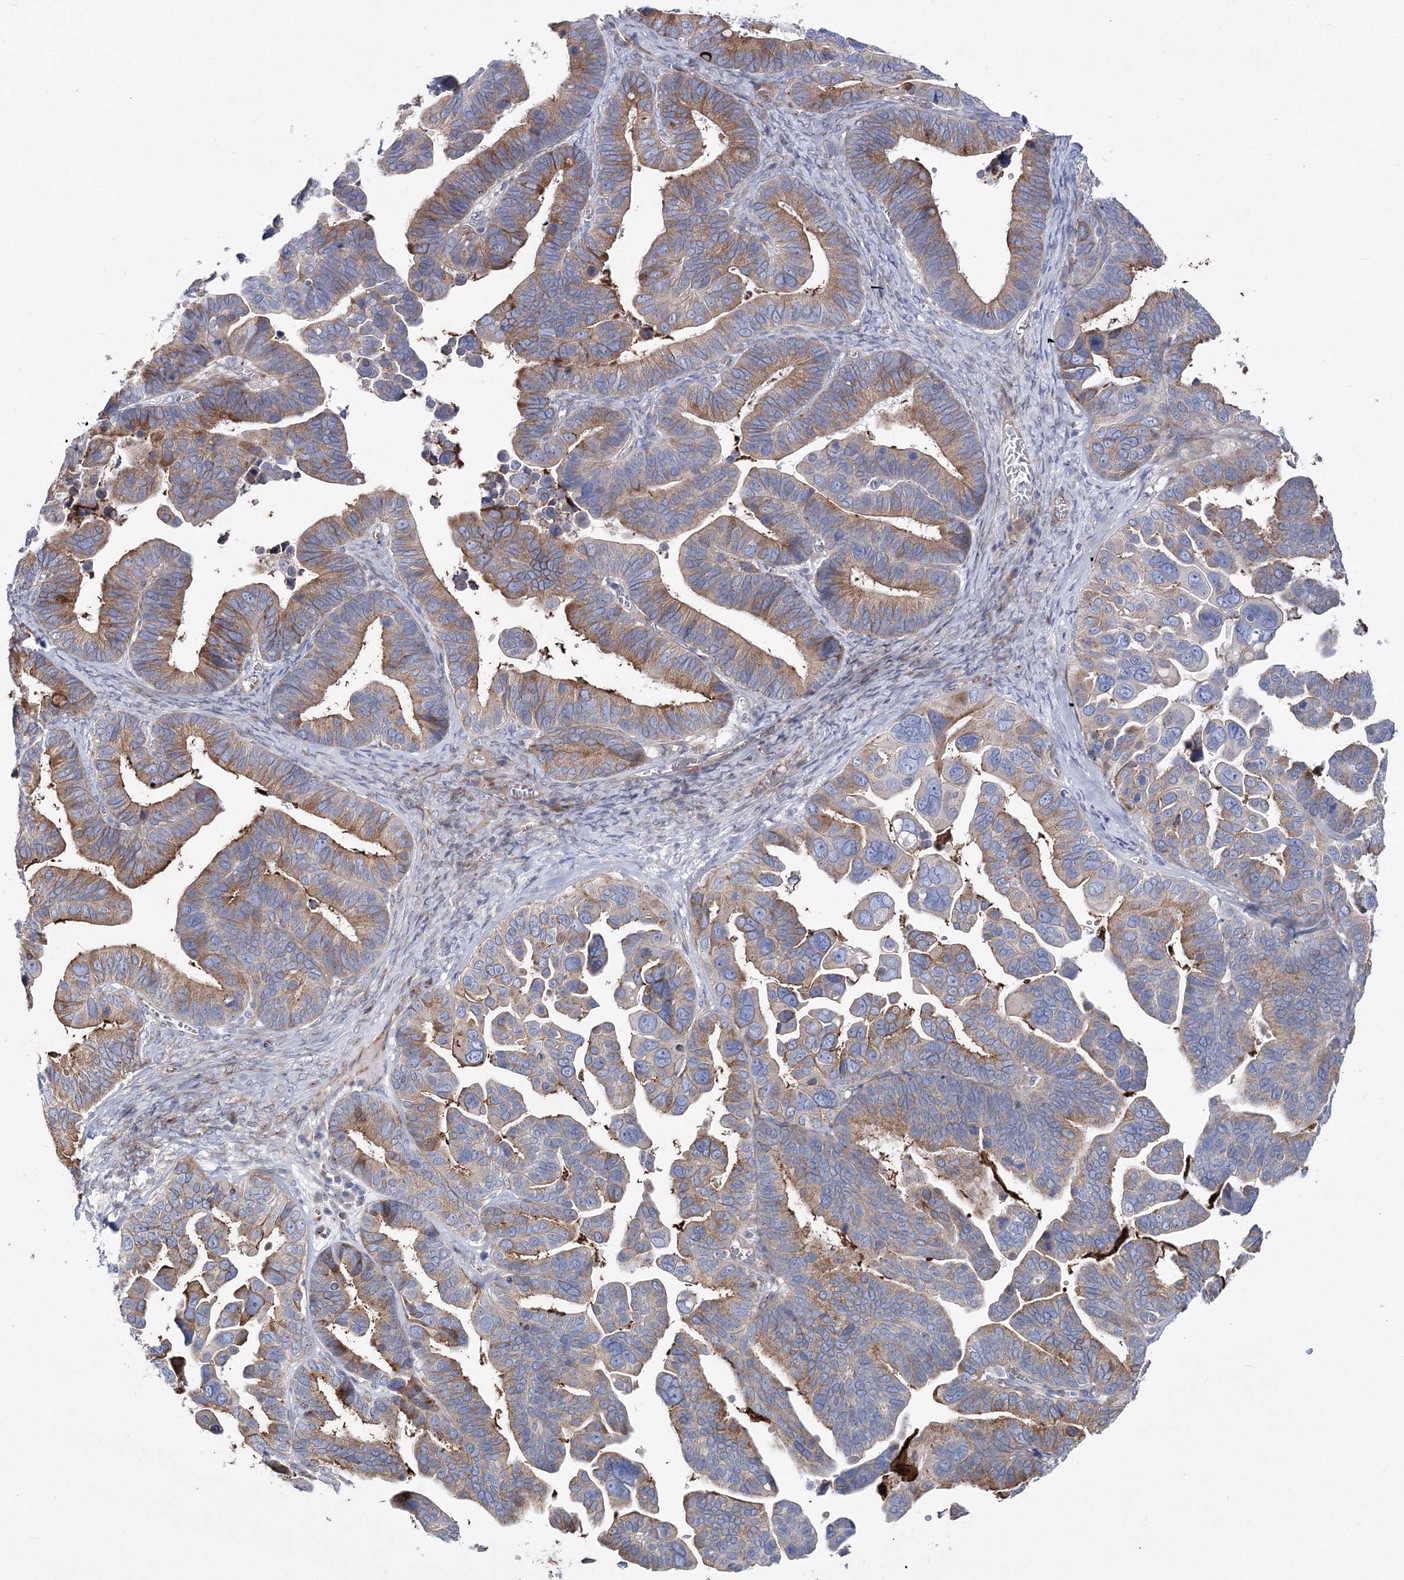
{"staining": {"intensity": "moderate", "quantity": "25%-75%", "location": "cytoplasmic/membranous"}, "tissue": "ovarian cancer", "cell_type": "Tumor cells", "image_type": "cancer", "snomed": [{"axis": "morphology", "description": "Cystadenocarcinoma, serous, NOS"}, {"axis": "topography", "description": "Ovary"}], "caption": "An immunohistochemistry image of tumor tissue is shown. Protein staining in brown highlights moderate cytoplasmic/membranous positivity in serous cystadenocarcinoma (ovarian) within tumor cells.", "gene": "ARHGAP32", "patient": {"sex": "female", "age": 56}}